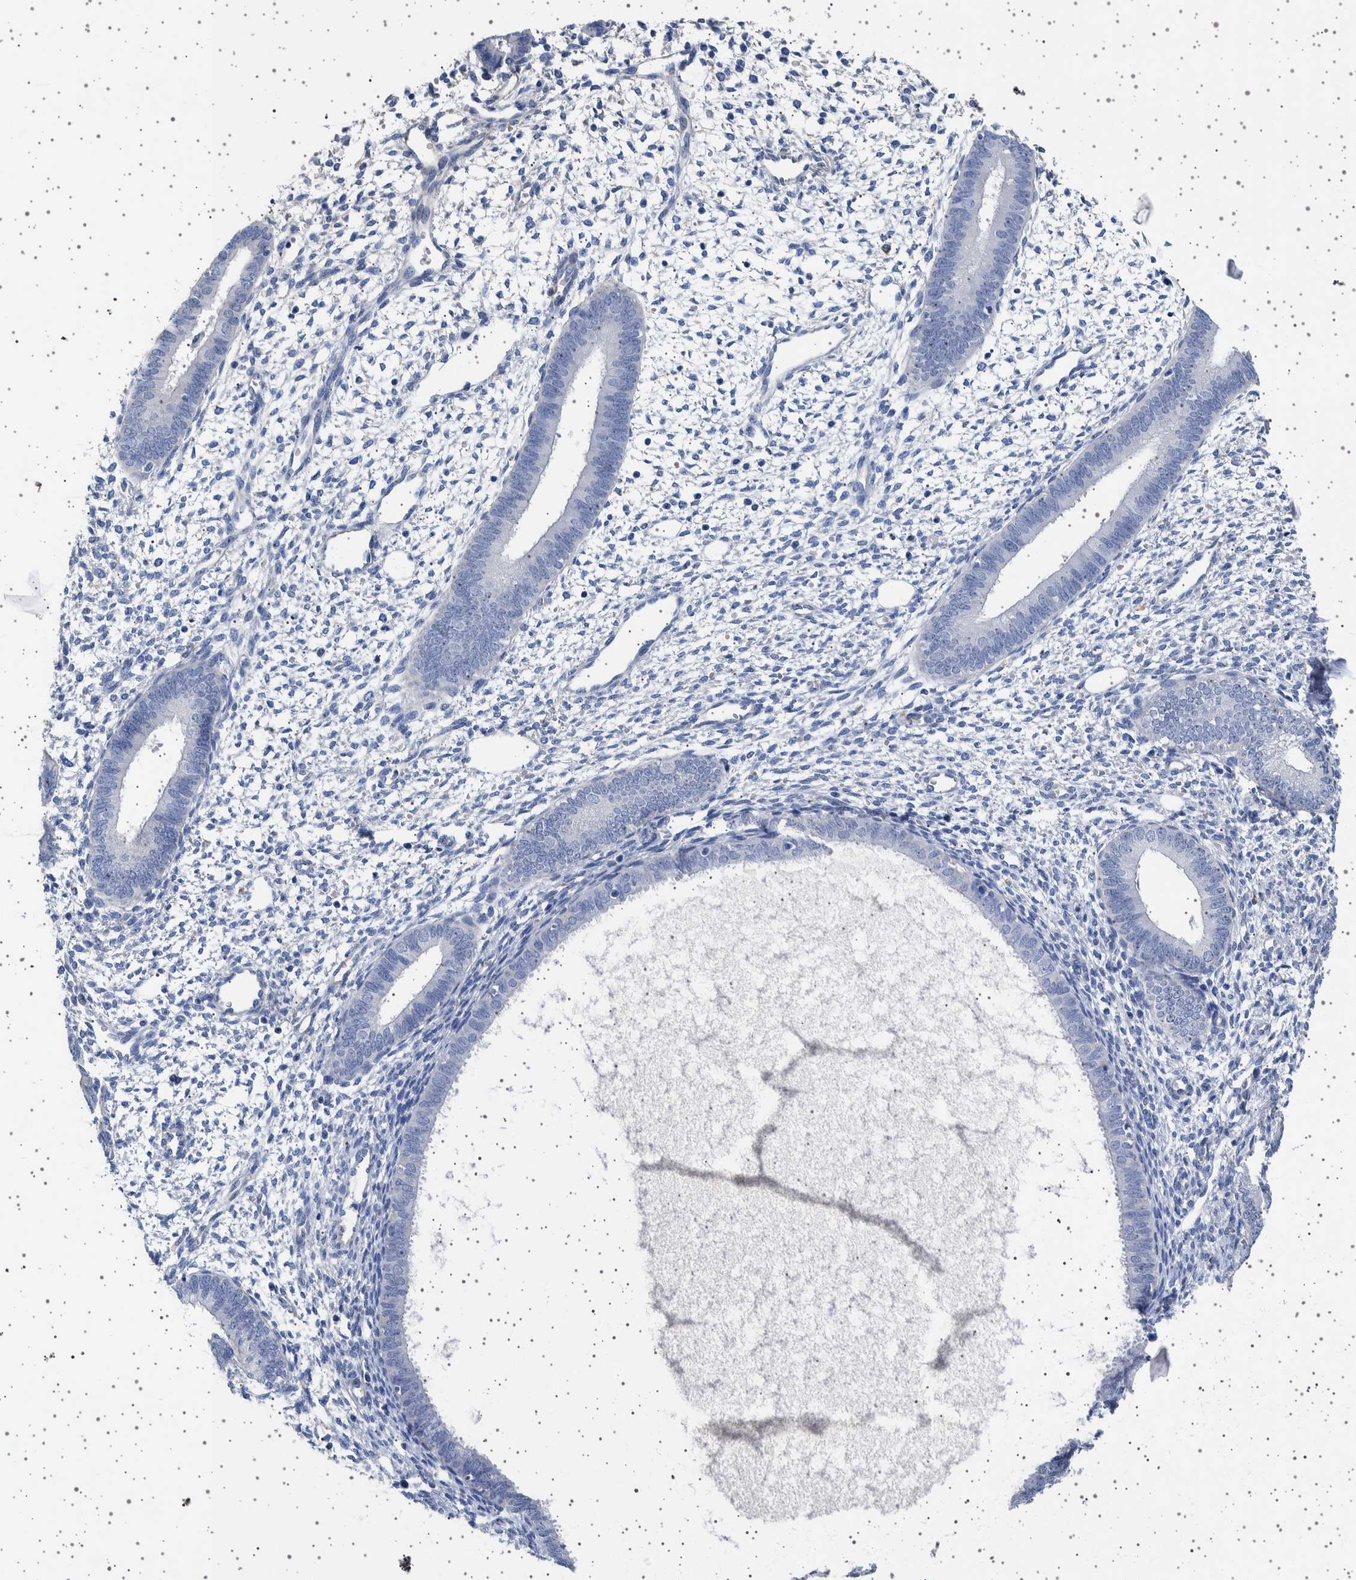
{"staining": {"intensity": "negative", "quantity": "none", "location": "none"}, "tissue": "endometrium", "cell_type": "Cells in endometrial stroma", "image_type": "normal", "snomed": [{"axis": "morphology", "description": "Normal tissue, NOS"}, {"axis": "topography", "description": "Endometrium"}], "caption": "High magnification brightfield microscopy of benign endometrium stained with DAB (brown) and counterstained with hematoxylin (blue): cells in endometrial stroma show no significant positivity. (IHC, brightfield microscopy, high magnification).", "gene": "SEPTIN4", "patient": {"sex": "female", "age": 46}}